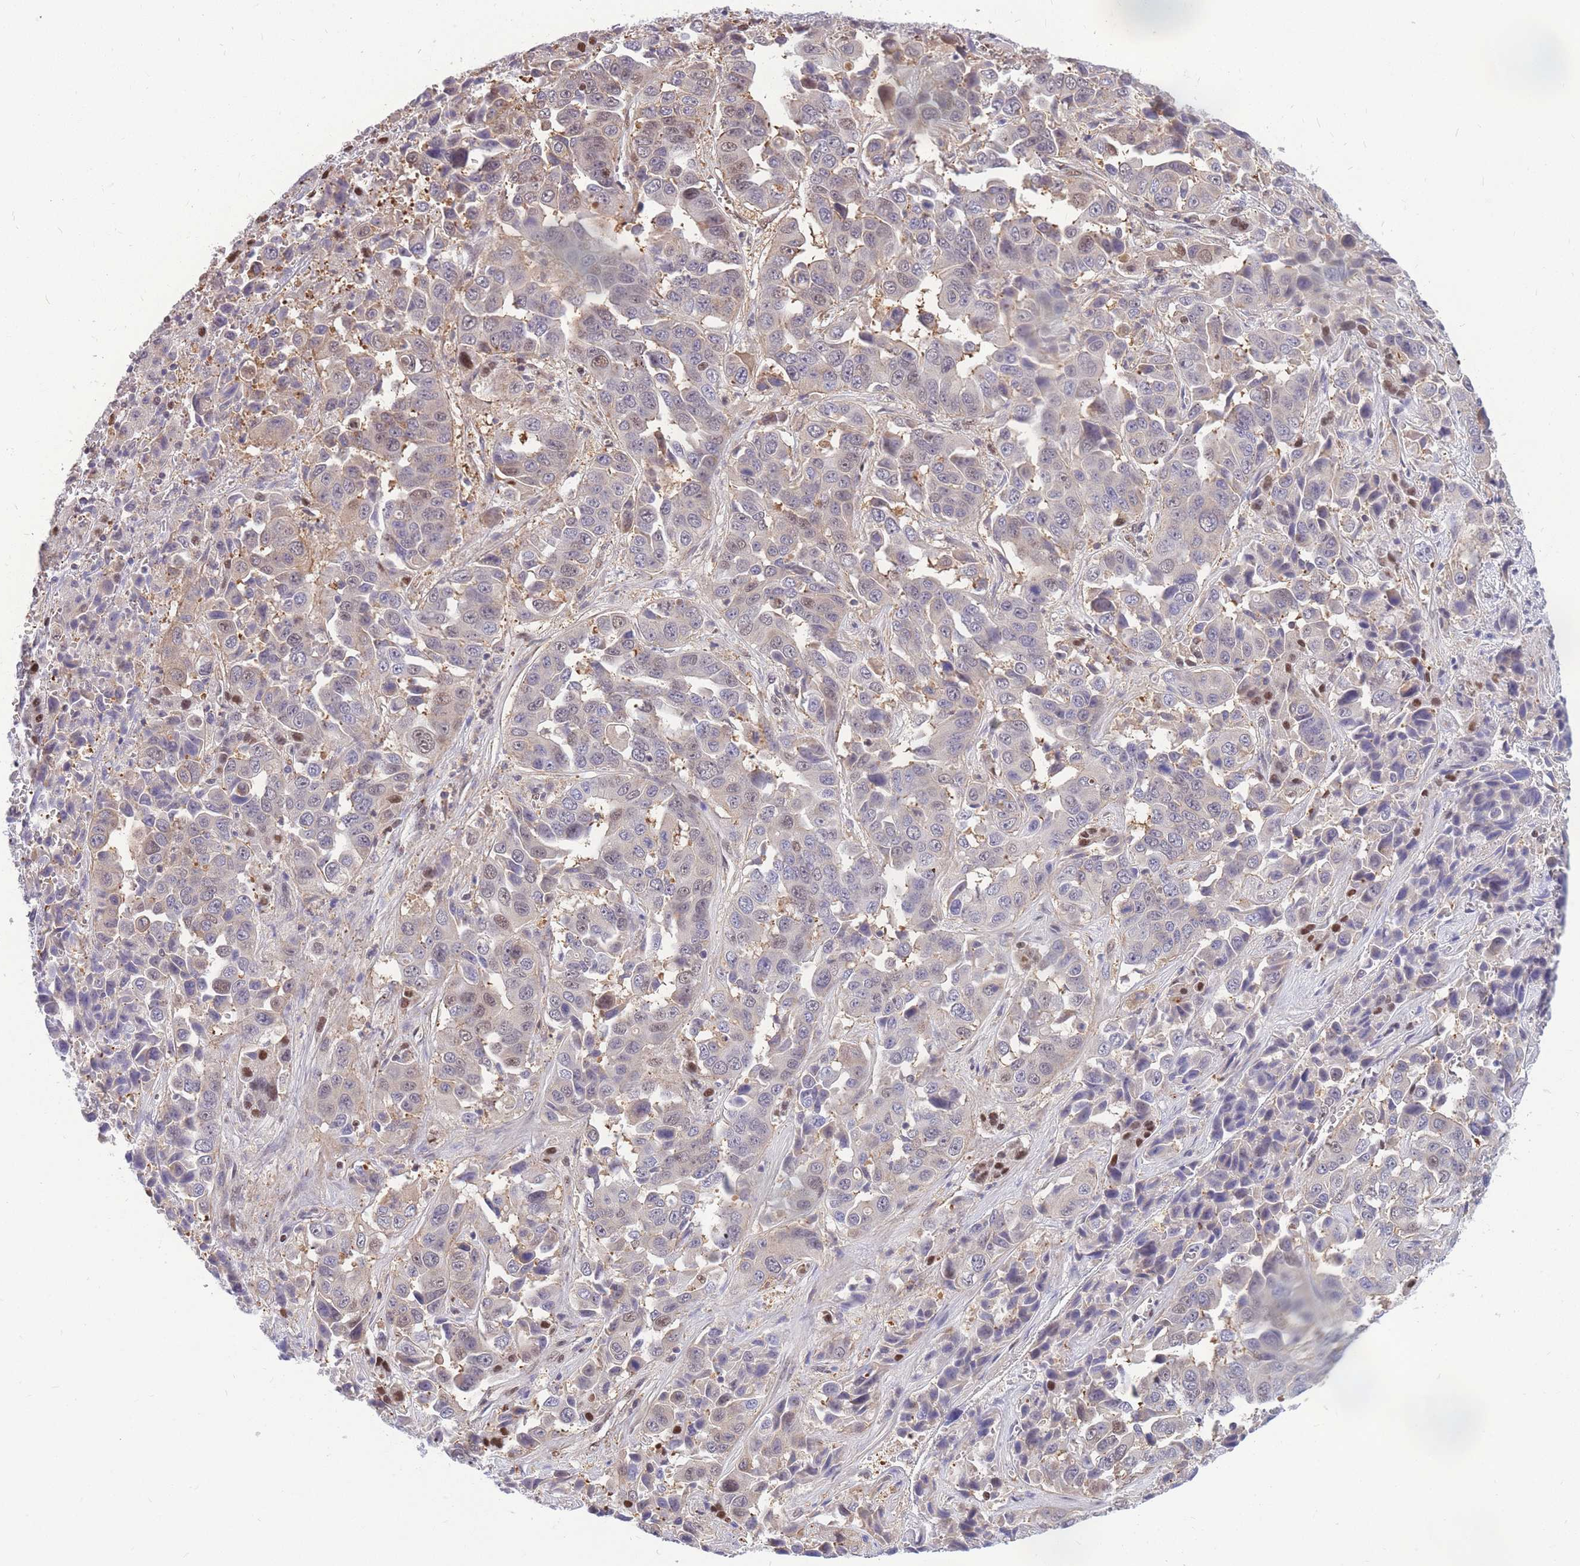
{"staining": {"intensity": "weak", "quantity": "<25%", "location": "nuclear"}, "tissue": "liver cancer", "cell_type": "Tumor cells", "image_type": "cancer", "snomed": [{"axis": "morphology", "description": "Cholangiocarcinoma"}, {"axis": "topography", "description": "Liver"}], "caption": "An IHC histopathology image of liver cholangiocarcinoma is shown. There is no staining in tumor cells of liver cholangiocarcinoma. Nuclei are stained in blue.", "gene": "CRACD", "patient": {"sex": "female", "age": 52}}